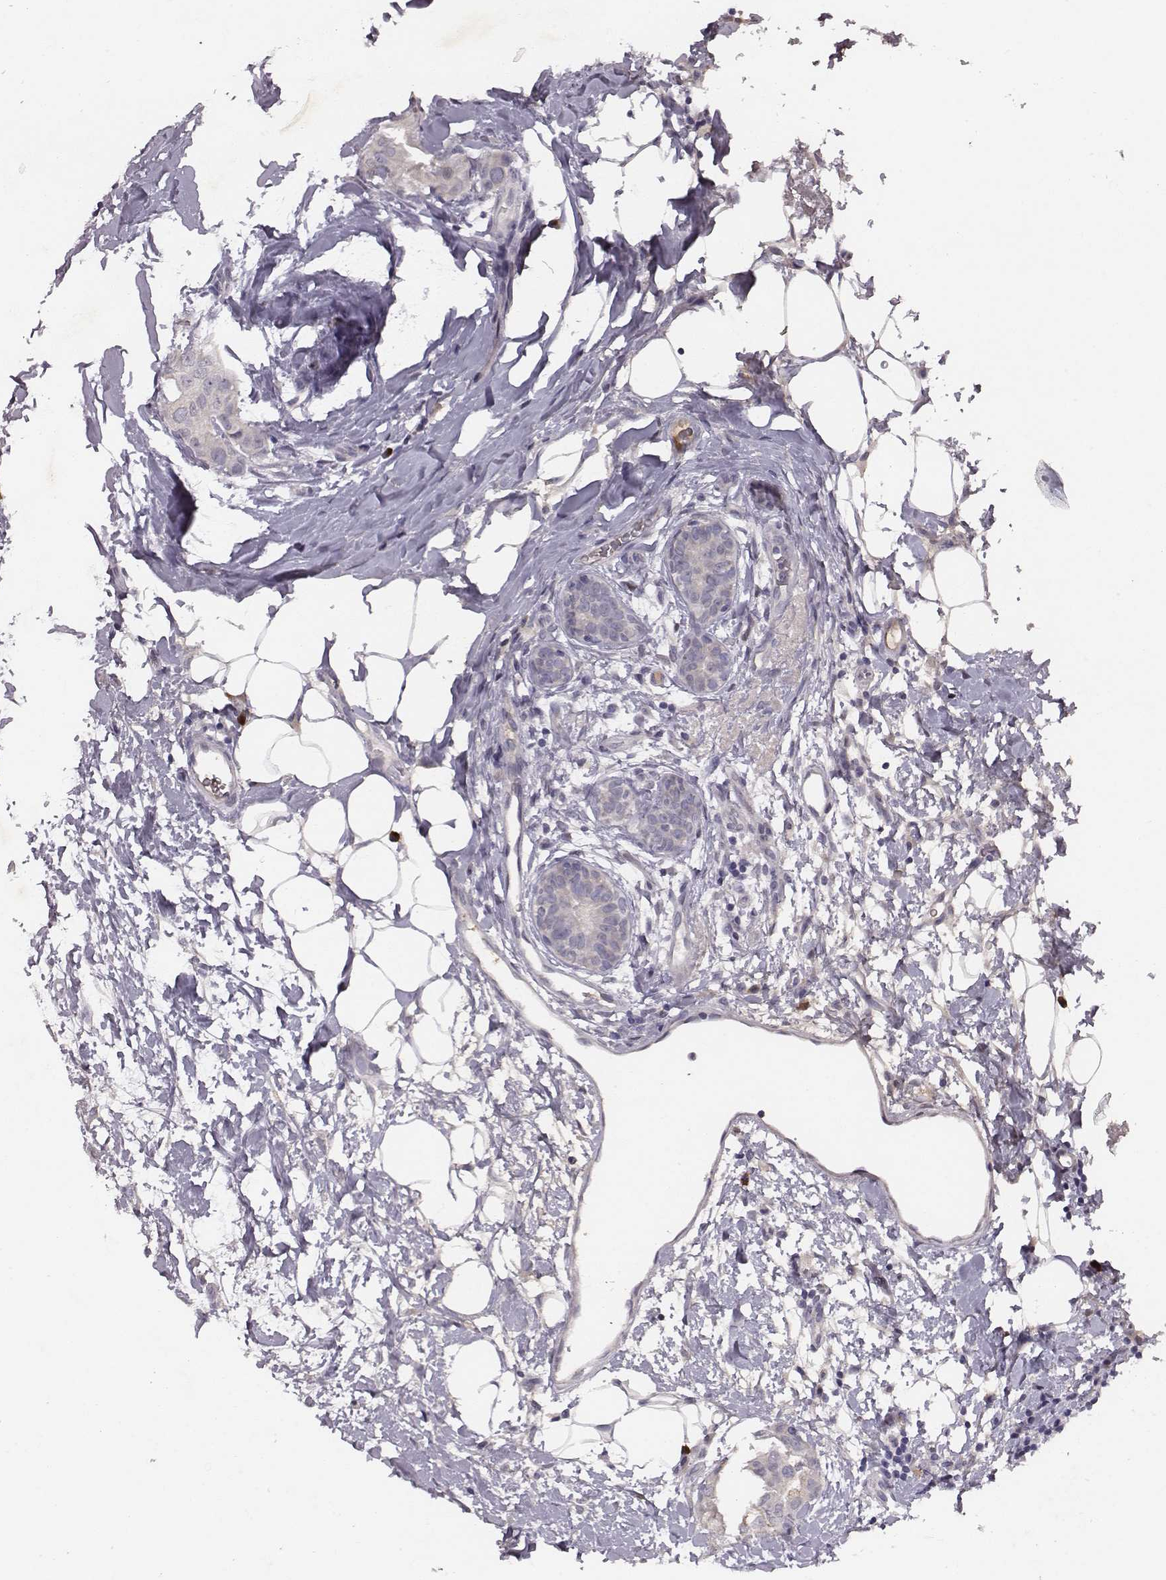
{"staining": {"intensity": "negative", "quantity": "none", "location": "none"}, "tissue": "breast cancer", "cell_type": "Tumor cells", "image_type": "cancer", "snomed": [{"axis": "morphology", "description": "Normal tissue, NOS"}, {"axis": "morphology", "description": "Duct carcinoma"}, {"axis": "topography", "description": "Breast"}], "caption": "Protein analysis of breast cancer (intraductal carcinoma) exhibits no significant positivity in tumor cells.", "gene": "SLC22A6", "patient": {"sex": "female", "age": 40}}